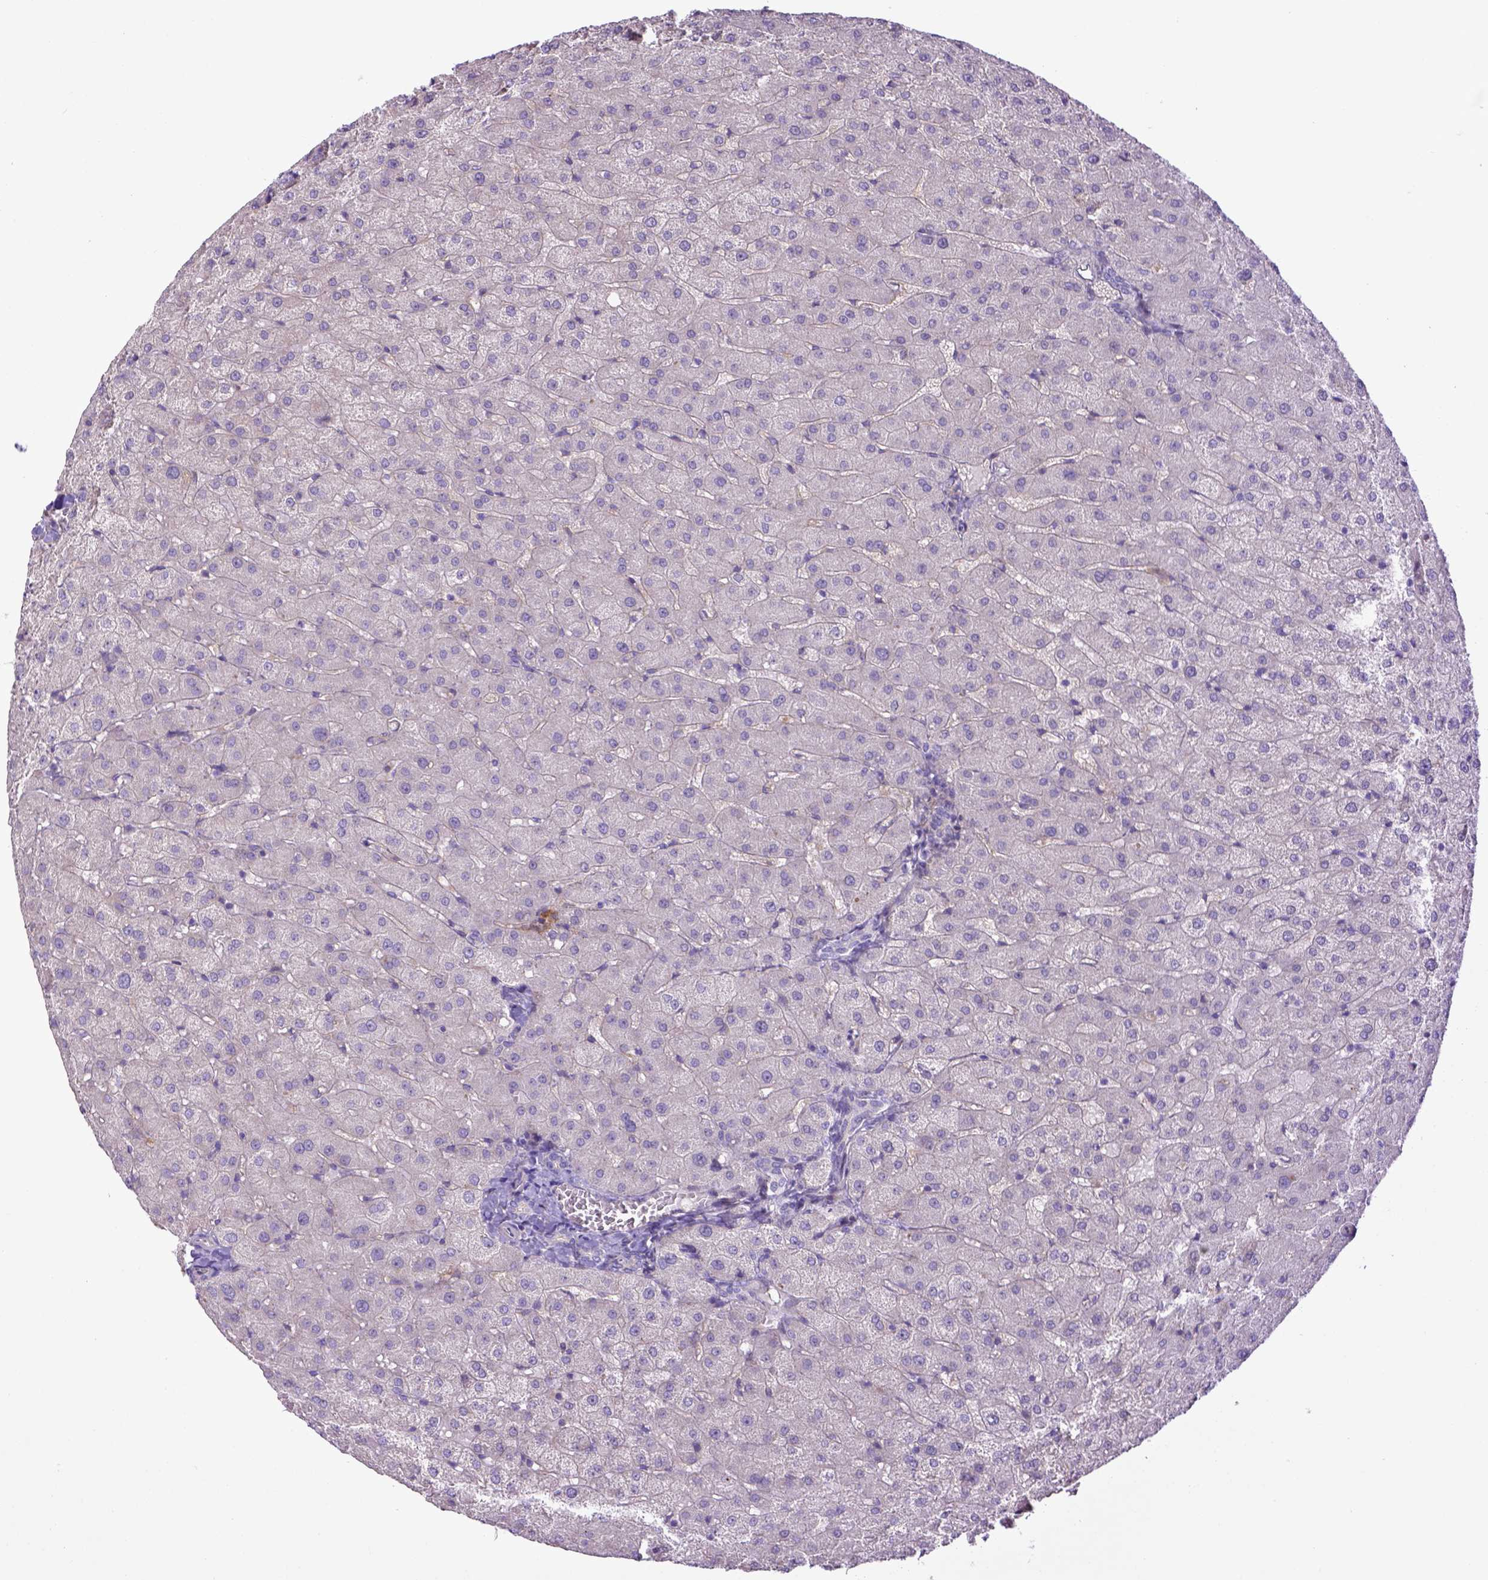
{"staining": {"intensity": "negative", "quantity": "none", "location": "none"}, "tissue": "liver", "cell_type": "Cholangiocytes", "image_type": "normal", "snomed": [{"axis": "morphology", "description": "Normal tissue, NOS"}, {"axis": "topography", "description": "Liver"}], "caption": "Cholangiocytes are negative for brown protein staining in benign liver. (DAB IHC visualized using brightfield microscopy, high magnification).", "gene": "CD40", "patient": {"sex": "female", "age": 50}}